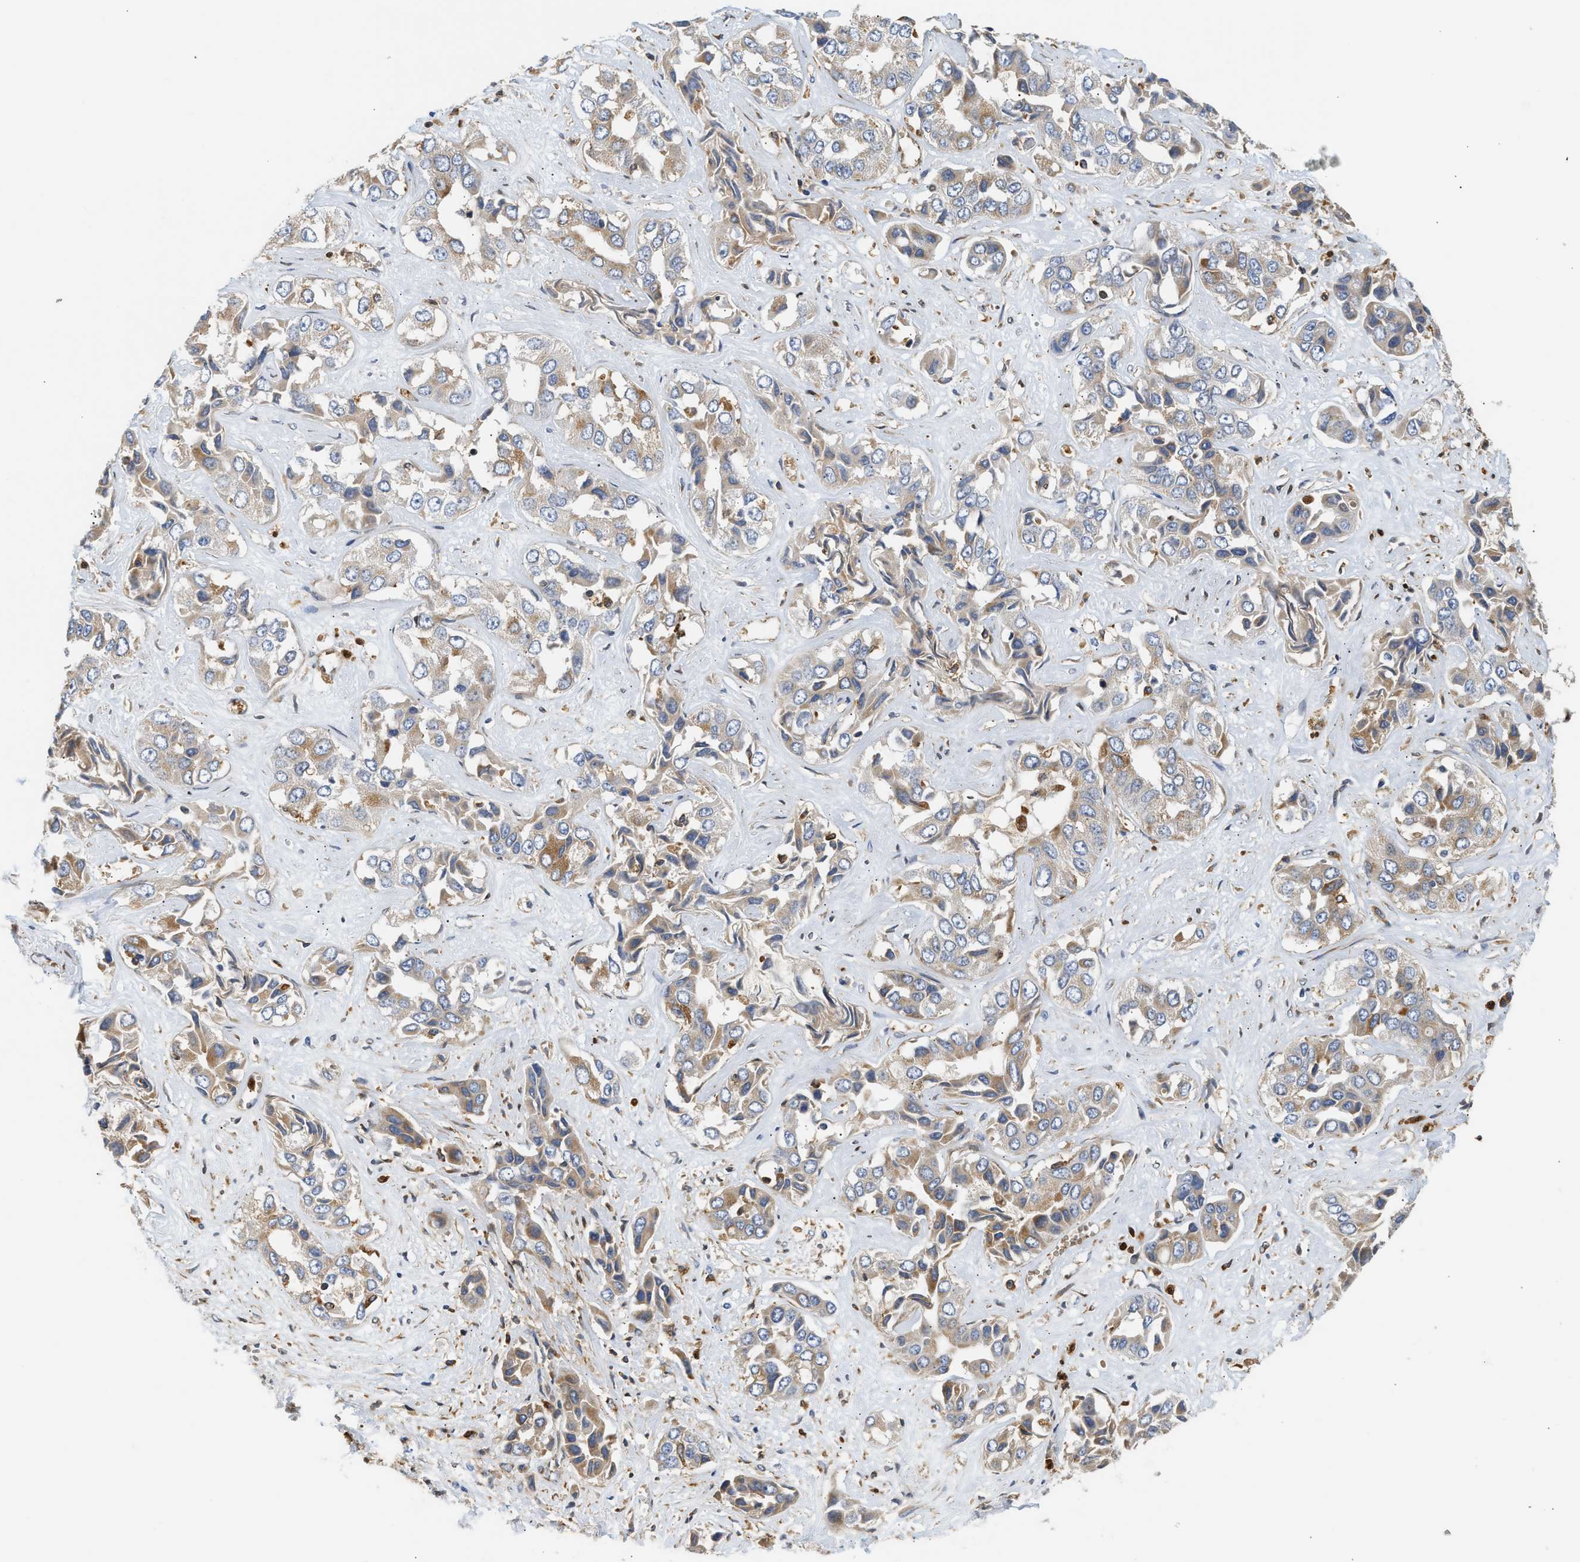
{"staining": {"intensity": "weak", "quantity": "25%-75%", "location": "cytoplasmic/membranous"}, "tissue": "liver cancer", "cell_type": "Tumor cells", "image_type": "cancer", "snomed": [{"axis": "morphology", "description": "Cholangiocarcinoma"}, {"axis": "topography", "description": "Liver"}], "caption": "Brown immunohistochemical staining in human liver cancer demonstrates weak cytoplasmic/membranous staining in approximately 25%-75% of tumor cells.", "gene": "RAB31", "patient": {"sex": "female", "age": 52}}